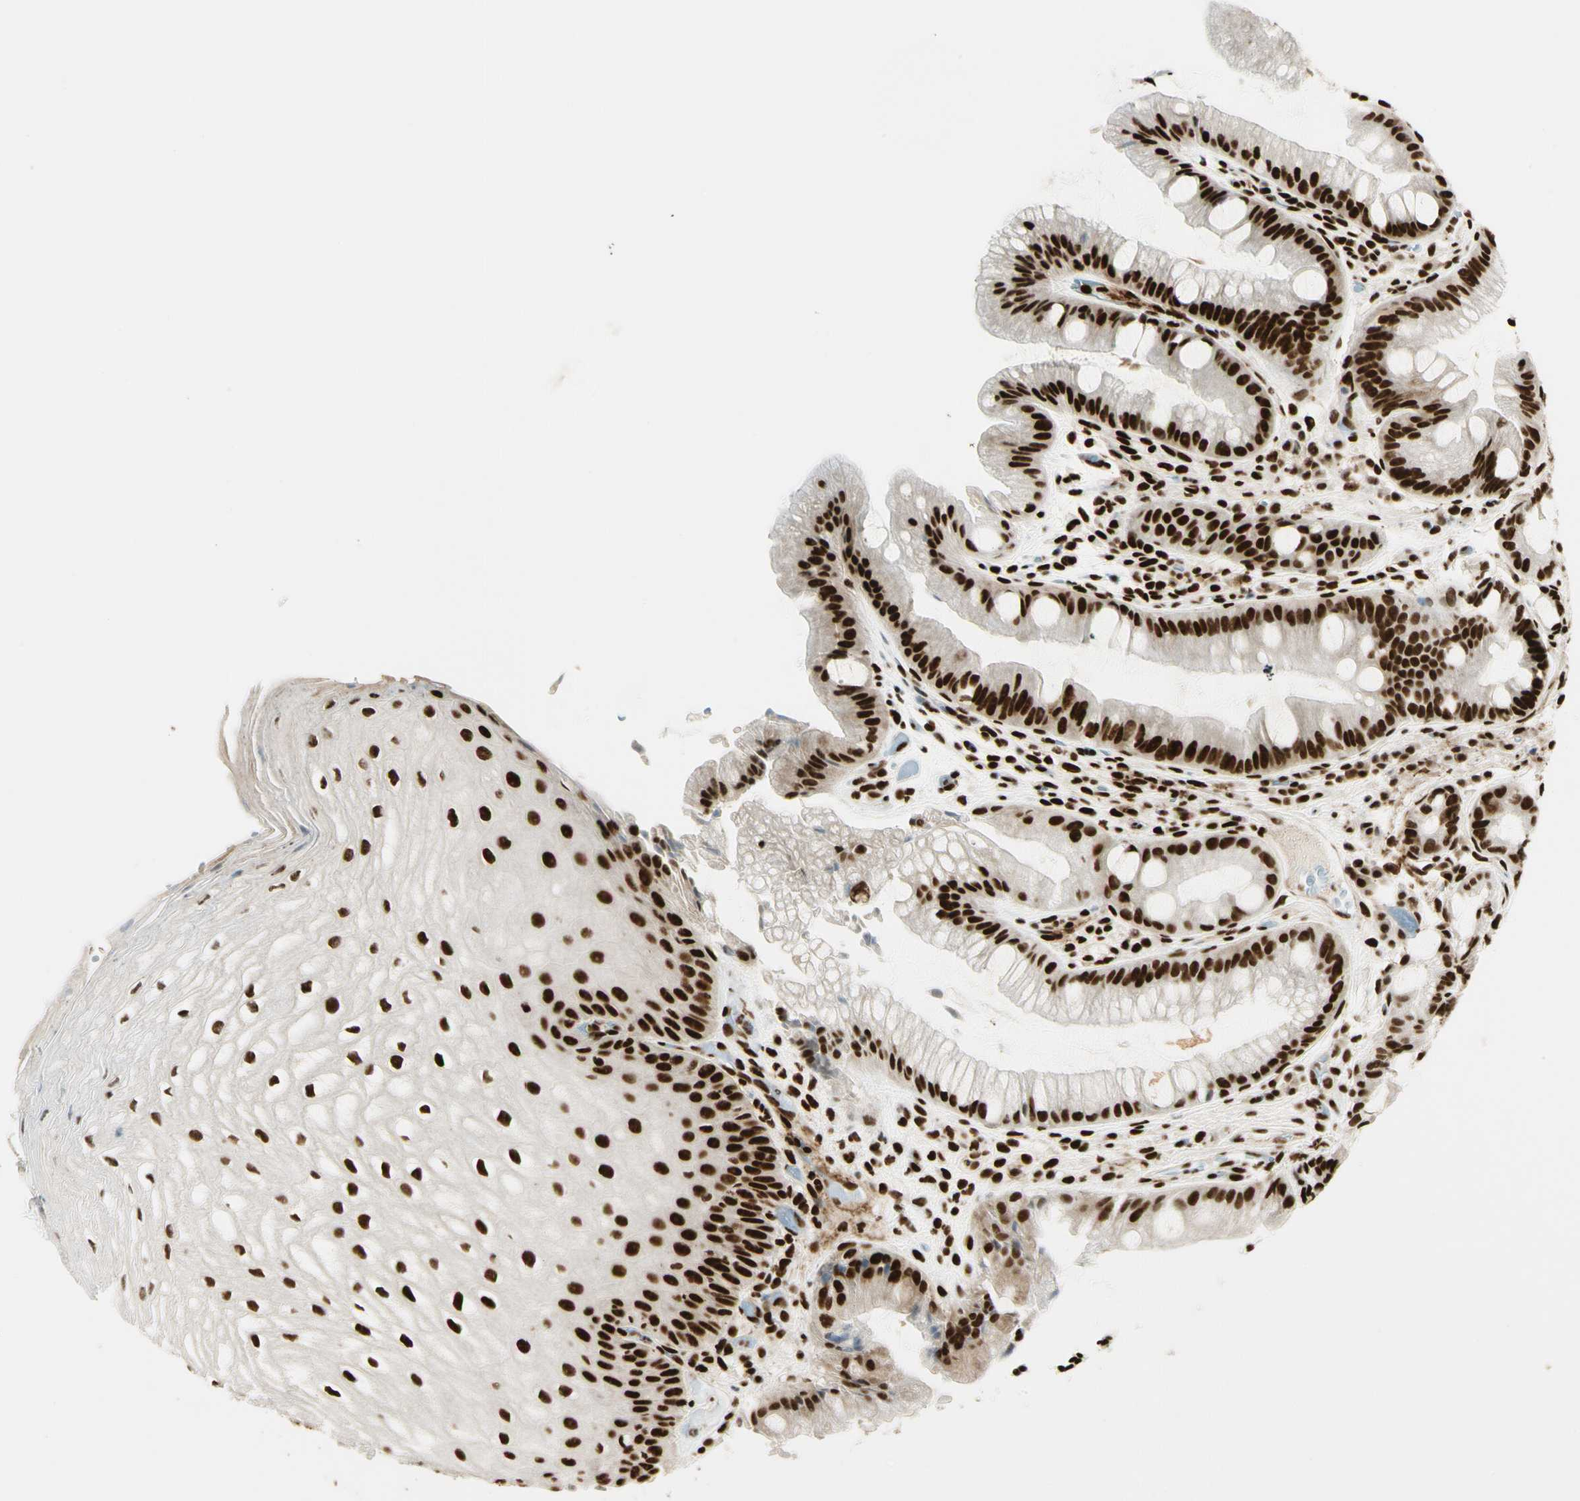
{"staining": {"intensity": "strong", "quantity": ">75%", "location": "nuclear"}, "tissue": "stomach", "cell_type": "Glandular cells", "image_type": "normal", "snomed": [{"axis": "morphology", "description": "Normal tissue, NOS"}, {"axis": "topography", "description": "Stomach, upper"}], "caption": "Protein expression by immunohistochemistry displays strong nuclear staining in approximately >75% of glandular cells in normal stomach.", "gene": "FUS", "patient": {"sex": "male", "age": 72}}